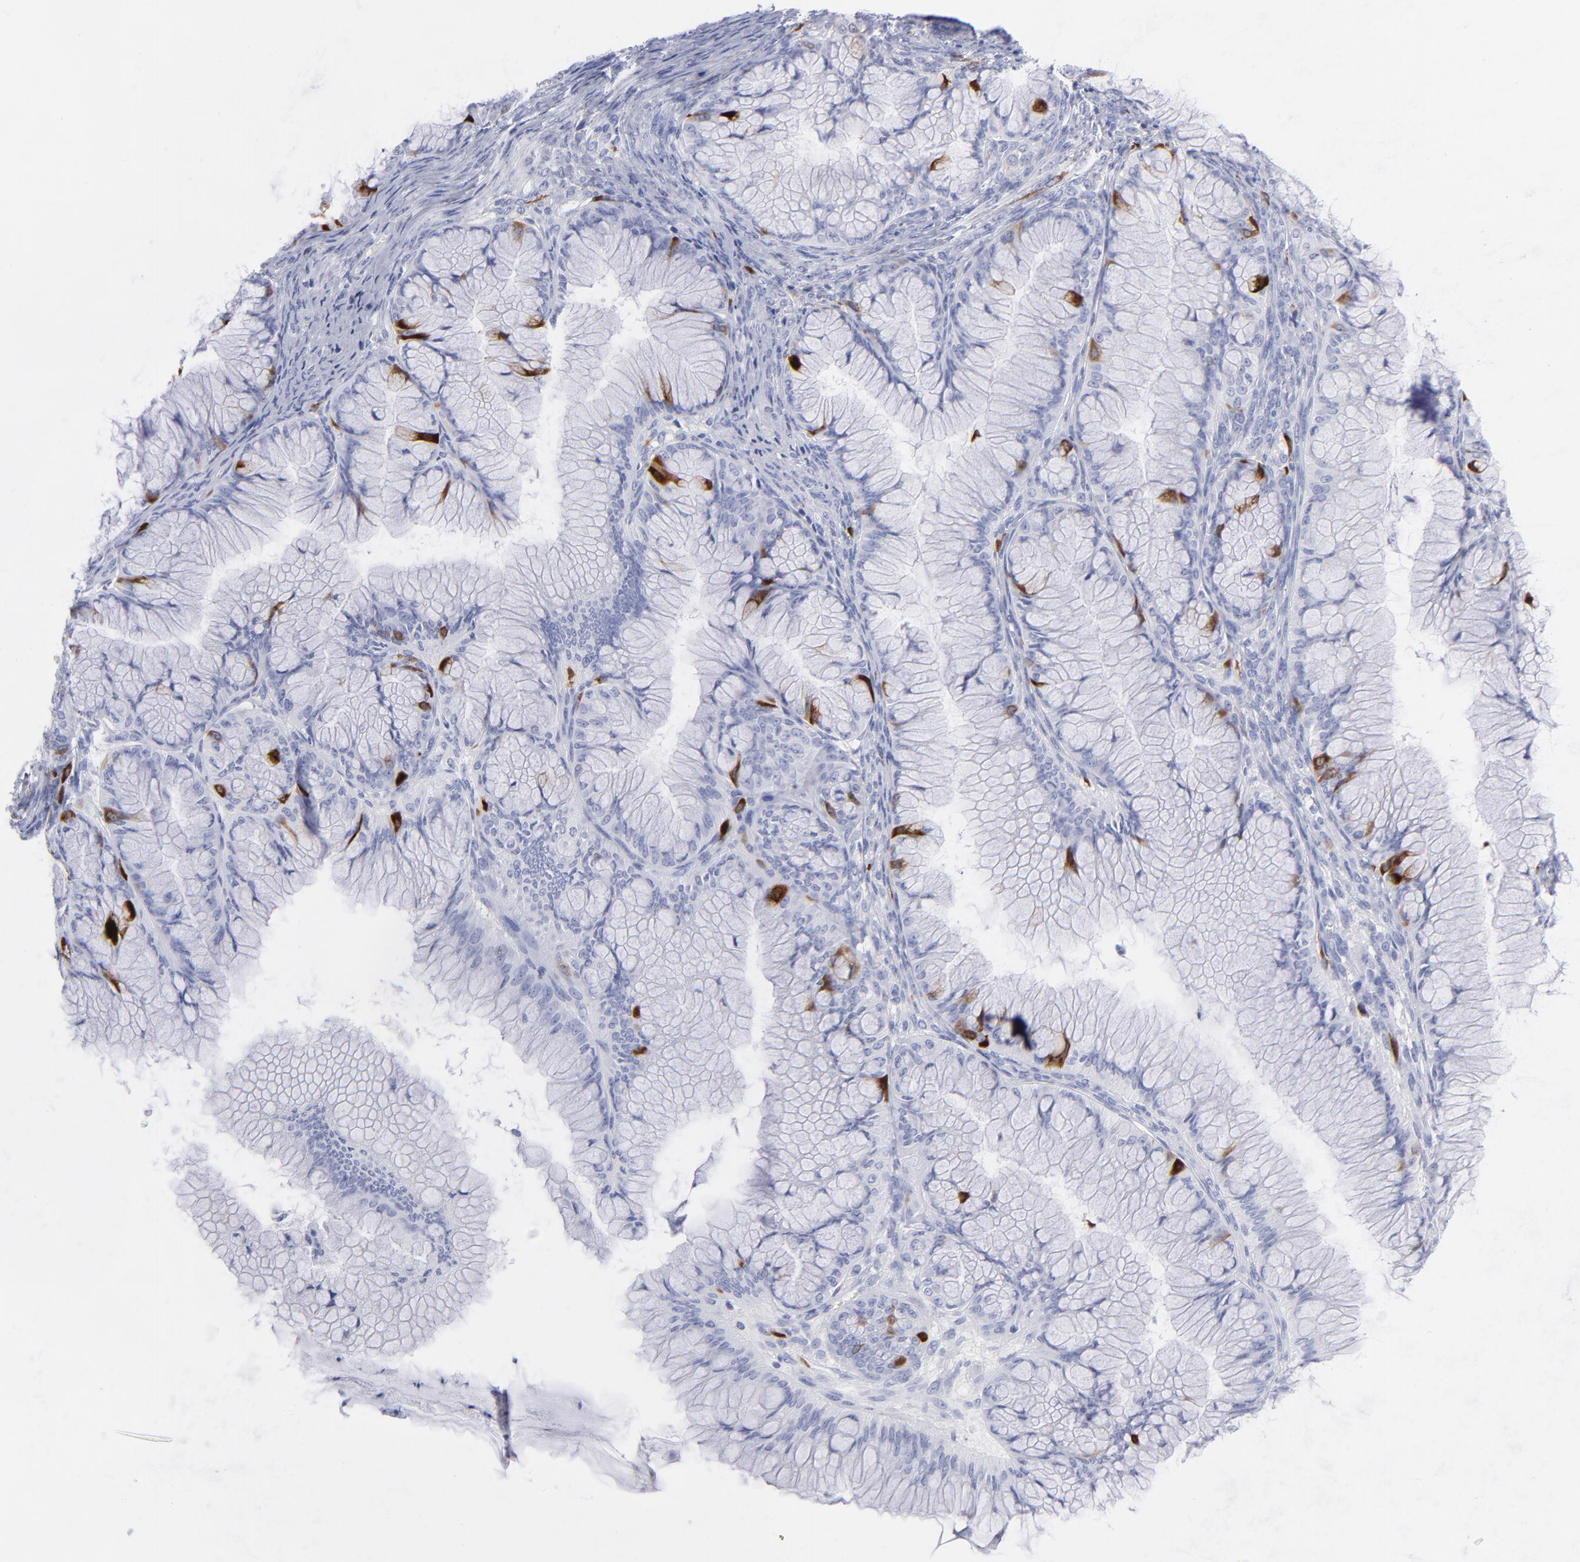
{"staining": {"intensity": "strong", "quantity": "<25%", "location": "cytoplasmic/membranous"}, "tissue": "ovarian cancer", "cell_type": "Tumor cells", "image_type": "cancer", "snomed": [{"axis": "morphology", "description": "Cystadenocarcinoma, mucinous, NOS"}, {"axis": "topography", "description": "Ovary"}], "caption": "Approximately <25% of tumor cells in ovarian mucinous cystadenocarcinoma exhibit strong cytoplasmic/membranous protein positivity as visualized by brown immunohistochemical staining.", "gene": "CCNB1", "patient": {"sex": "female", "age": 63}}